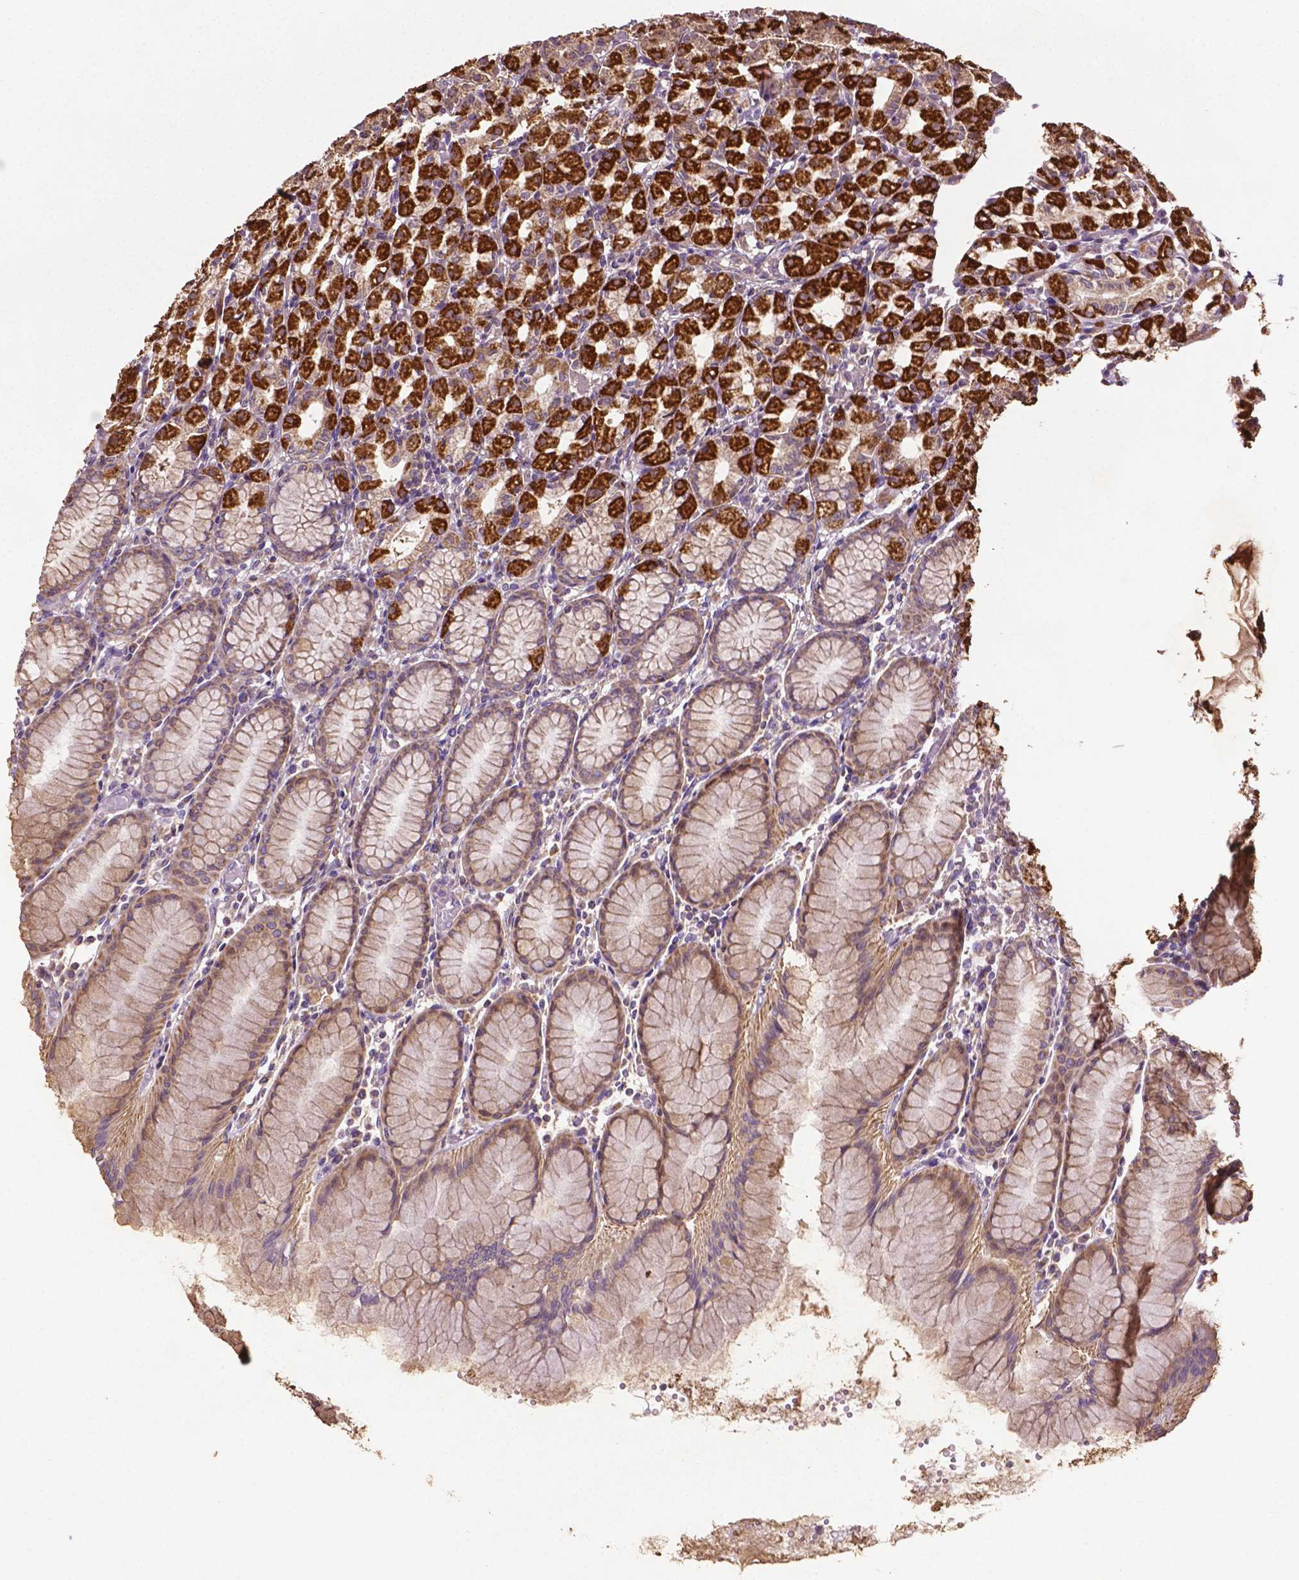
{"staining": {"intensity": "strong", "quantity": "25%-75%", "location": "cytoplasmic/membranous"}, "tissue": "stomach", "cell_type": "Glandular cells", "image_type": "normal", "snomed": [{"axis": "morphology", "description": "Normal tissue, NOS"}, {"axis": "topography", "description": "Stomach"}], "caption": "Glandular cells display strong cytoplasmic/membranous positivity in approximately 25%-75% of cells in normal stomach. The protein is shown in brown color, while the nuclei are stained blue.", "gene": "LRR1", "patient": {"sex": "female", "age": 57}}